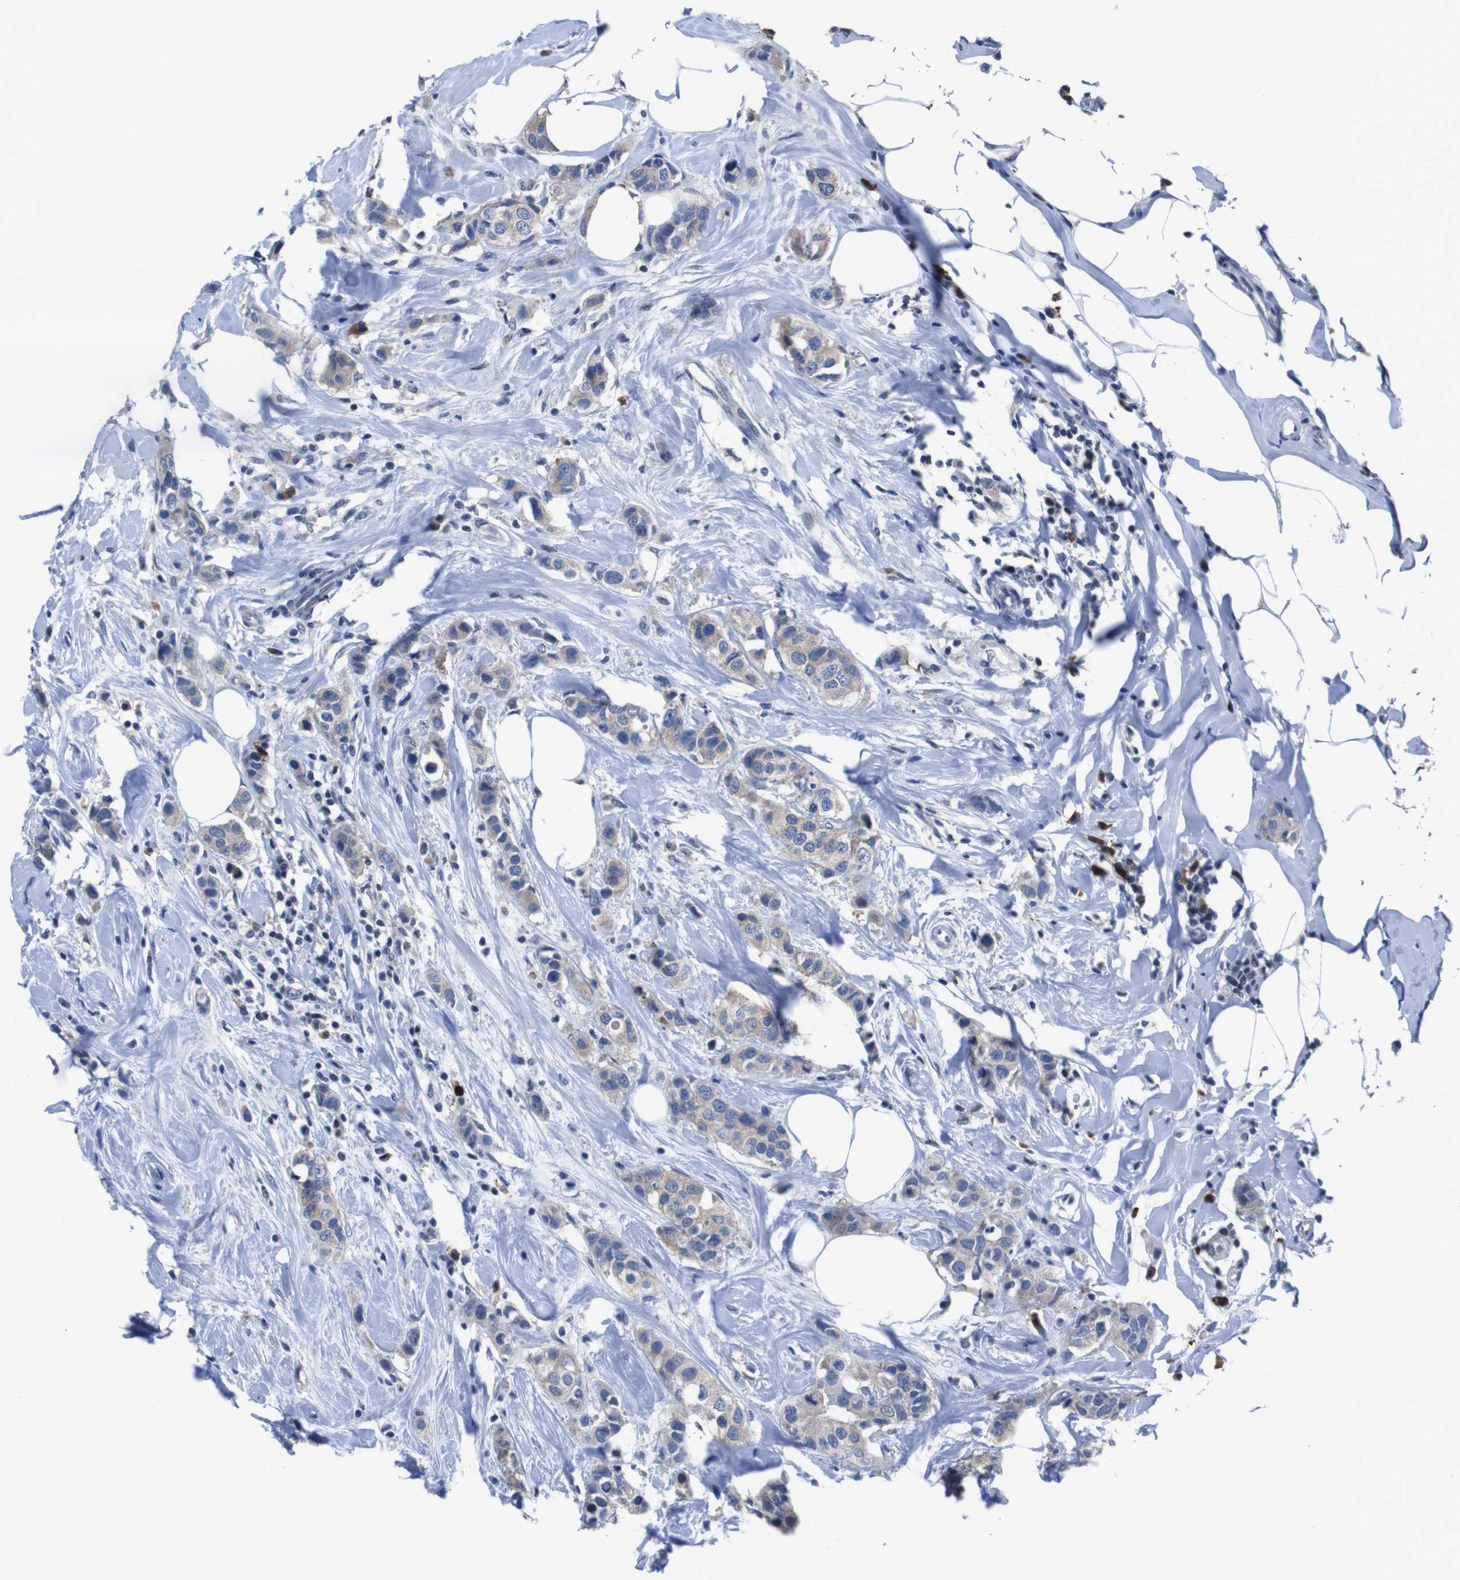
{"staining": {"intensity": "weak", "quantity": ">75%", "location": "cytoplasmic/membranous"}, "tissue": "breast cancer", "cell_type": "Tumor cells", "image_type": "cancer", "snomed": [{"axis": "morphology", "description": "Normal tissue, NOS"}, {"axis": "morphology", "description": "Duct carcinoma"}, {"axis": "topography", "description": "Breast"}], "caption": "Human intraductal carcinoma (breast) stained for a protein (brown) exhibits weak cytoplasmic/membranous positive positivity in about >75% of tumor cells.", "gene": "SEMA4B", "patient": {"sex": "female", "age": 50}}